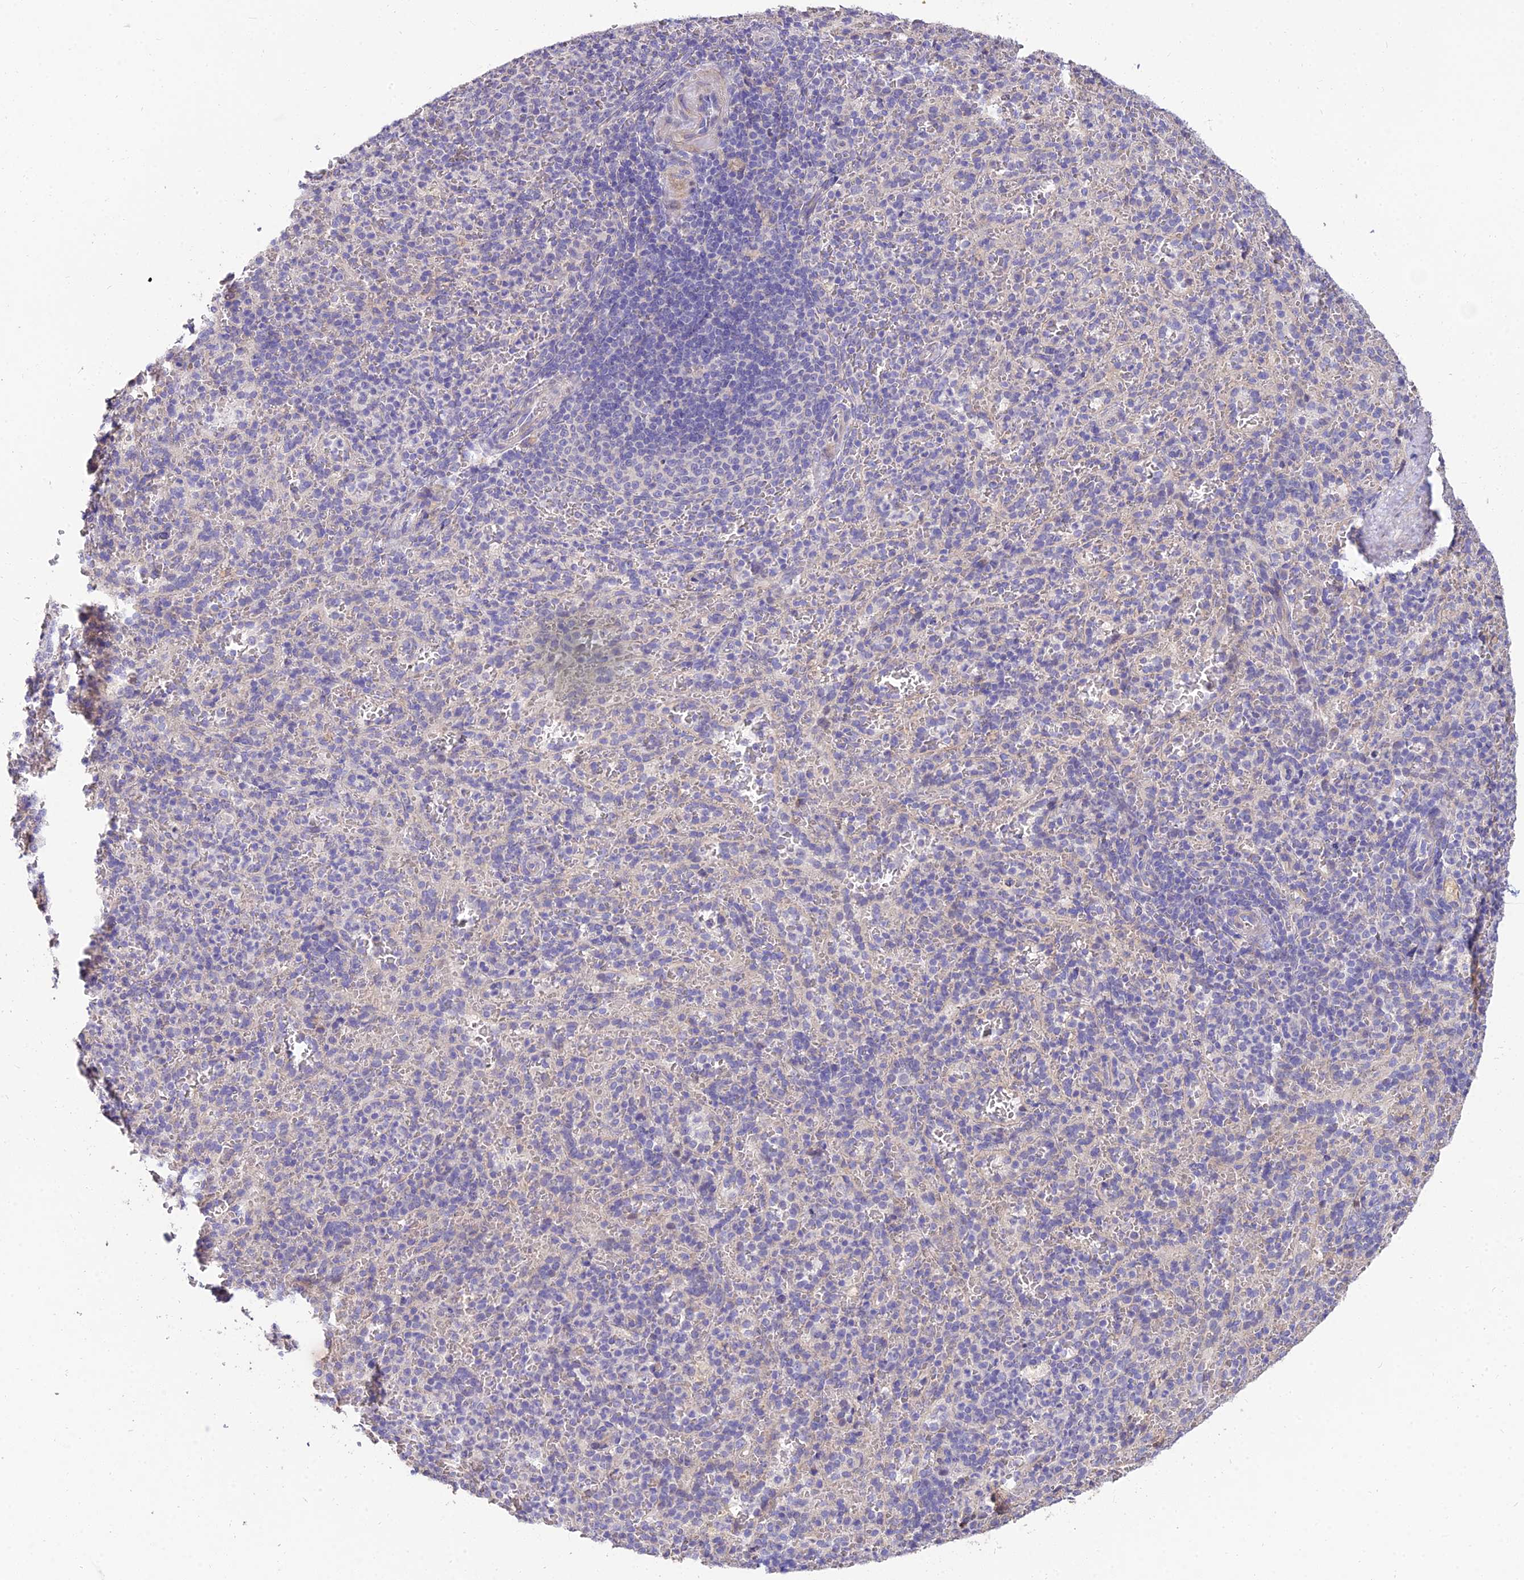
{"staining": {"intensity": "negative", "quantity": "none", "location": "none"}, "tissue": "spleen", "cell_type": "Cells in red pulp", "image_type": "normal", "snomed": [{"axis": "morphology", "description": "Normal tissue, NOS"}, {"axis": "topography", "description": "Spleen"}], "caption": "DAB (3,3'-diaminobenzidine) immunohistochemical staining of benign spleen displays no significant positivity in cells in red pulp.", "gene": "ARL8A", "patient": {"sex": "female", "age": 21}}